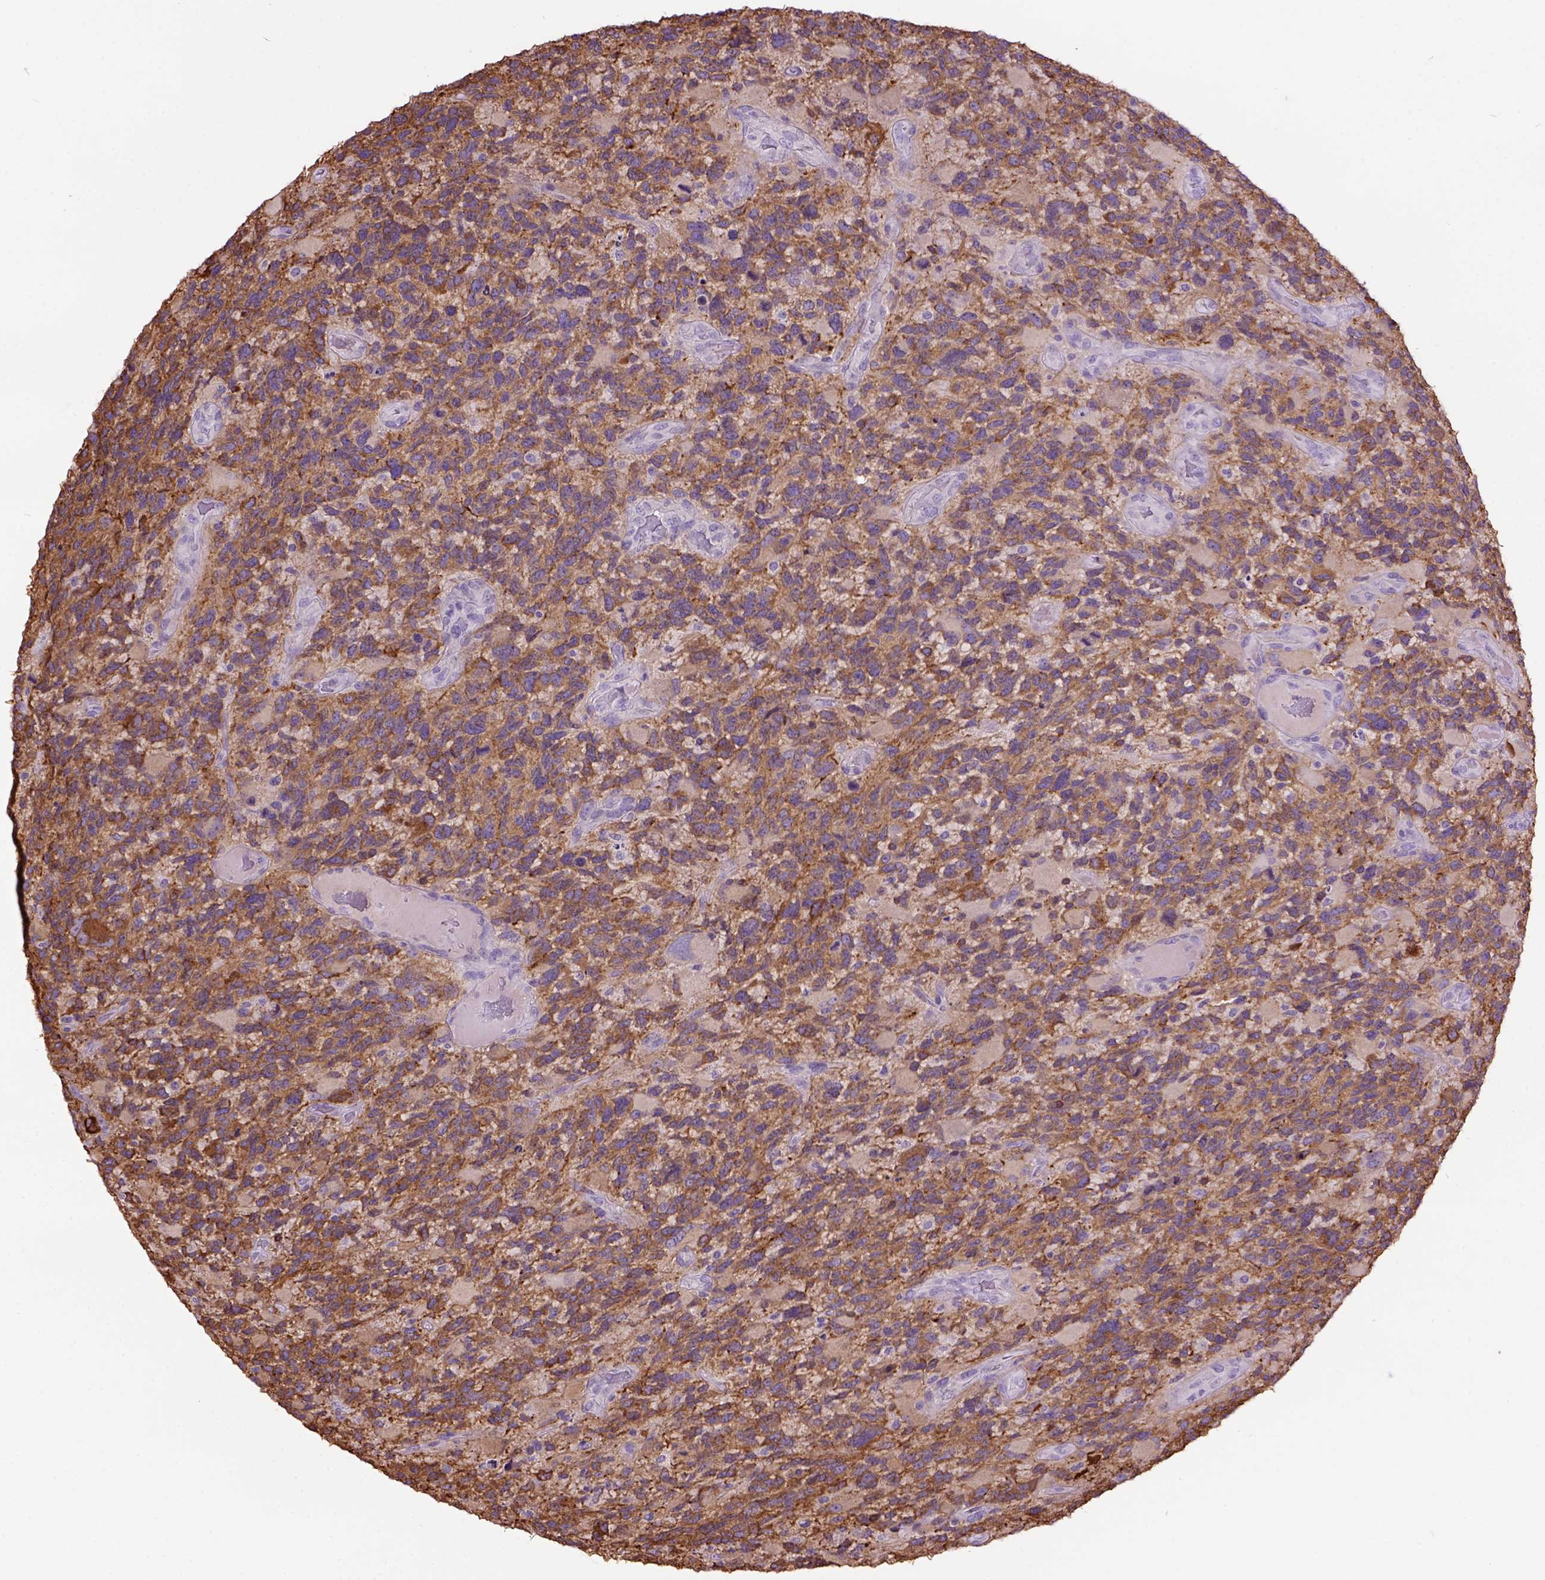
{"staining": {"intensity": "moderate", "quantity": ">75%", "location": "cytoplasmic/membranous"}, "tissue": "glioma", "cell_type": "Tumor cells", "image_type": "cancer", "snomed": [{"axis": "morphology", "description": "Glioma, malignant, High grade"}, {"axis": "topography", "description": "Brain"}], "caption": "Tumor cells display medium levels of moderate cytoplasmic/membranous positivity in about >75% of cells in human glioma. (DAB IHC, brown staining for protein, blue staining for nuclei).", "gene": "MAPT", "patient": {"sex": "female", "age": 71}}